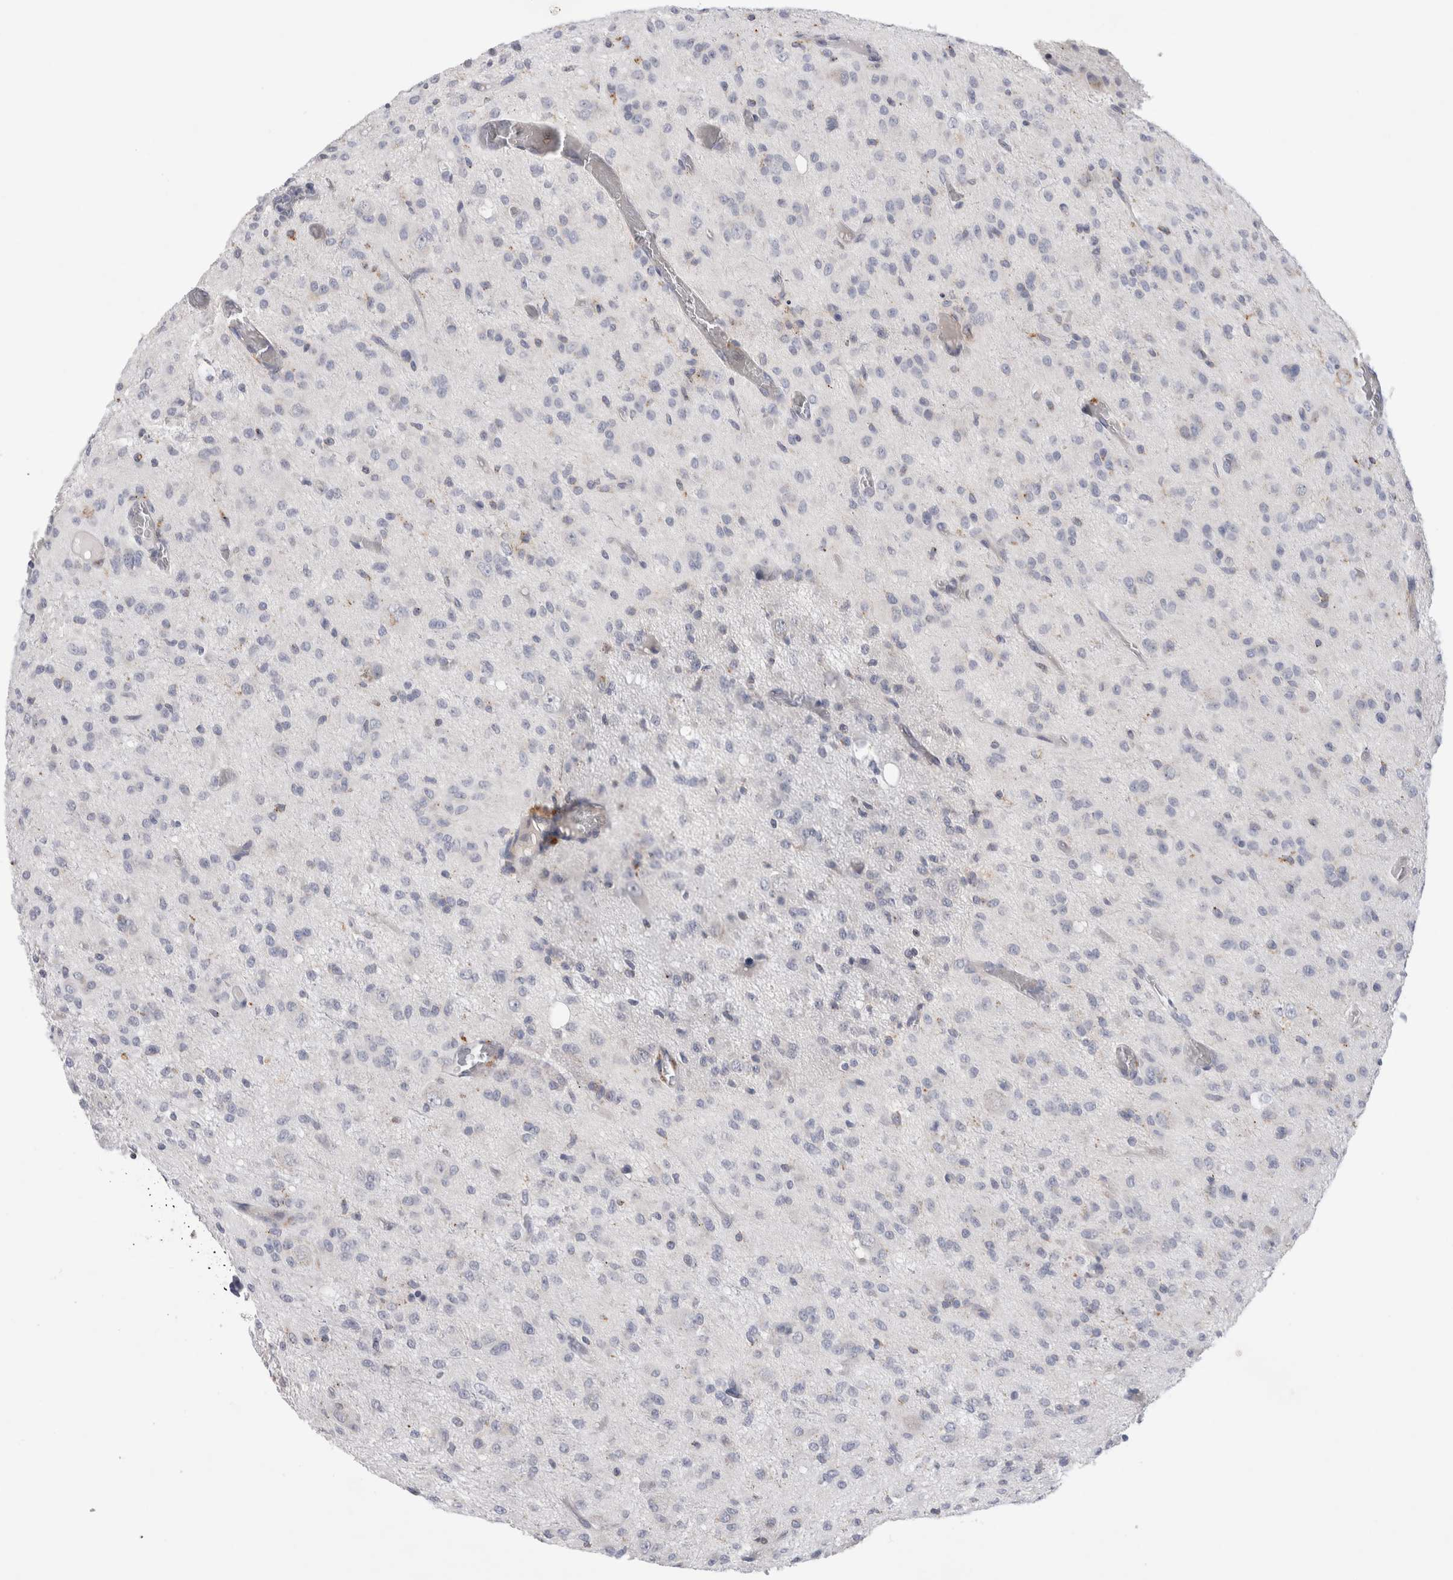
{"staining": {"intensity": "negative", "quantity": "none", "location": "none"}, "tissue": "glioma", "cell_type": "Tumor cells", "image_type": "cancer", "snomed": [{"axis": "morphology", "description": "Glioma, malignant, High grade"}, {"axis": "topography", "description": "Brain"}], "caption": "Immunohistochemistry photomicrograph of neoplastic tissue: malignant high-grade glioma stained with DAB (3,3'-diaminobenzidine) shows no significant protein expression in tumor cells.", "gene": "GAA", "patient": {"sex": "female", "age": 59}}